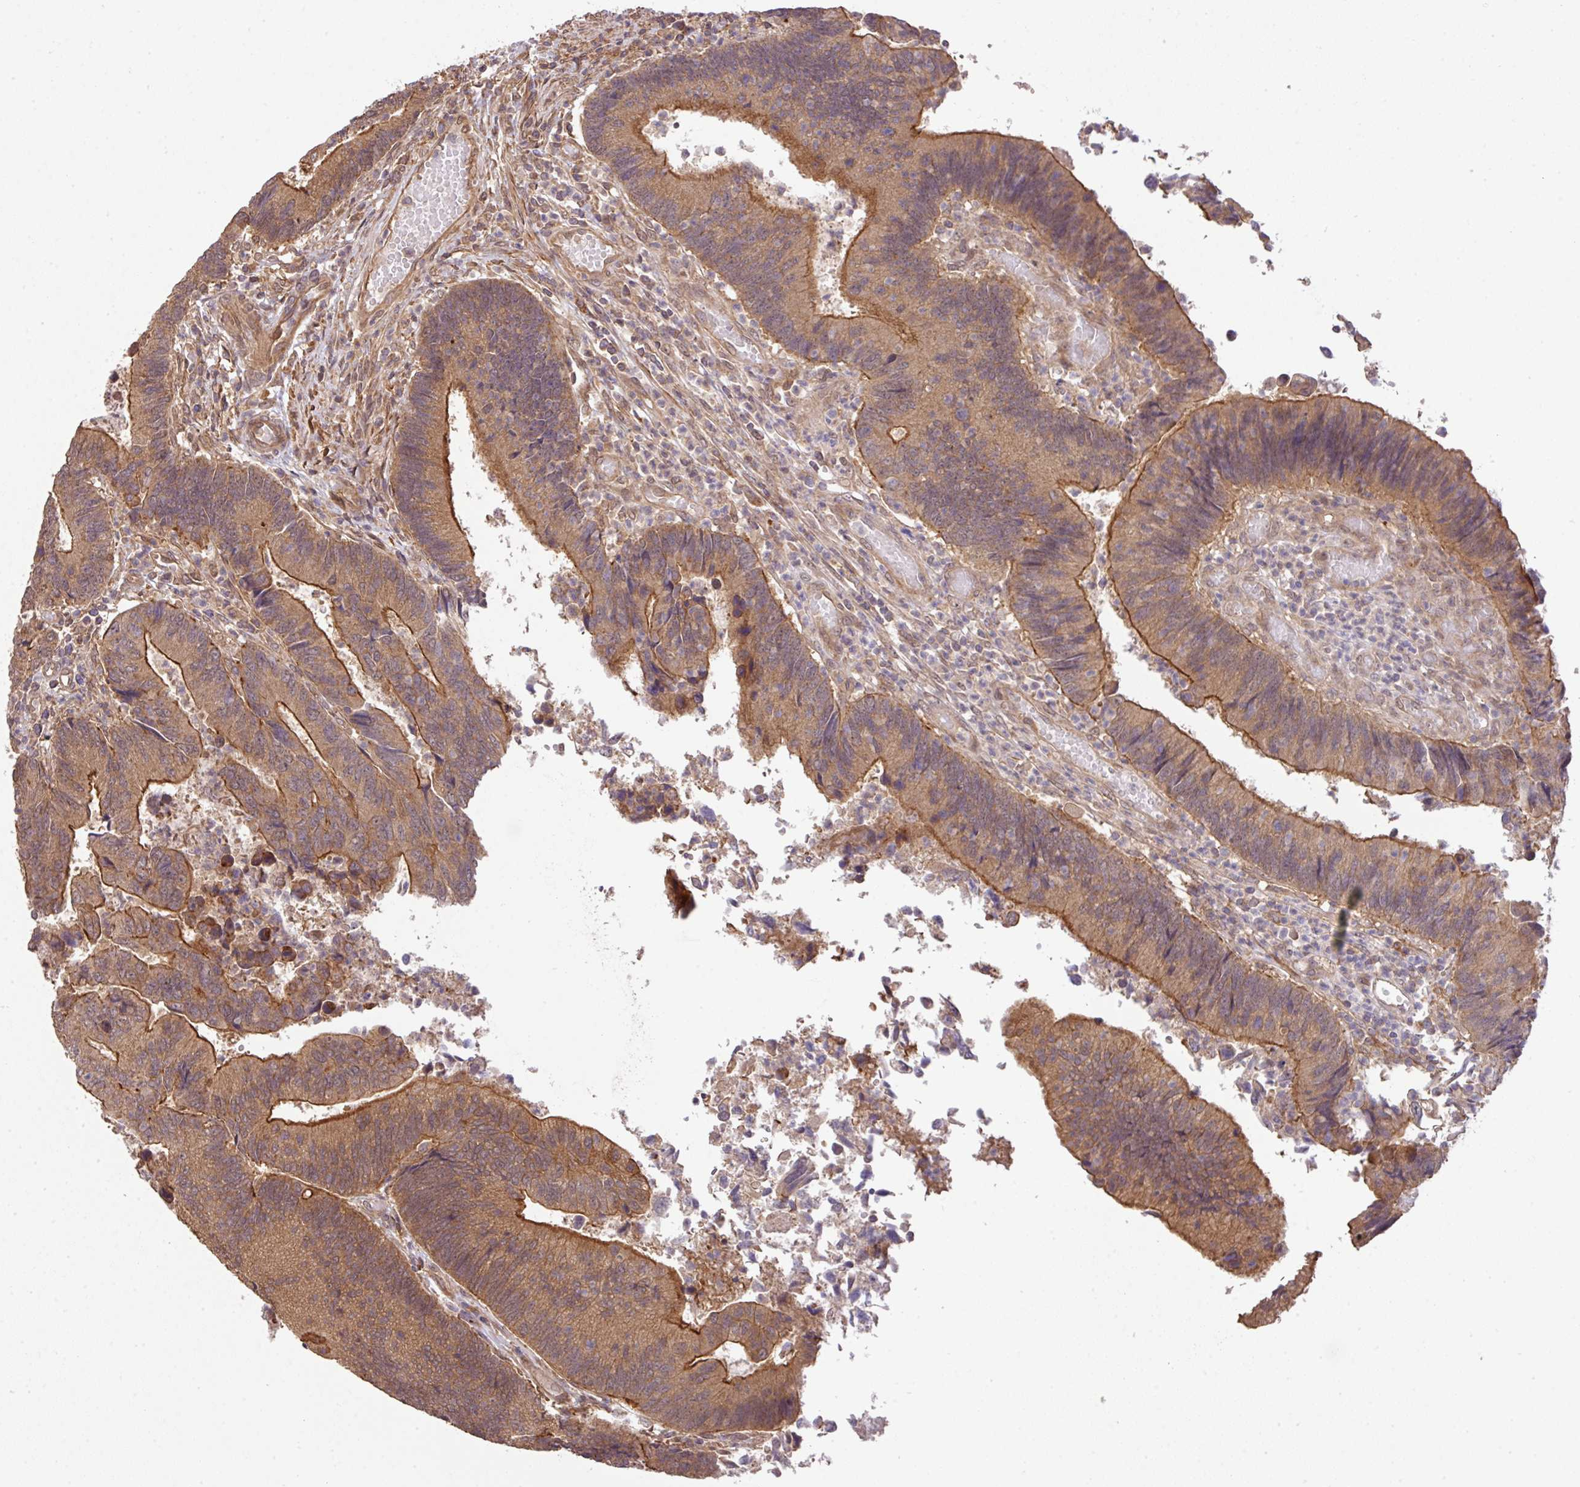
{"staining": {"intensity": "moderate", "quantity": ">75%", "location": "cytoplasmic/membranous"}, "tissue": "colorectal cancer", "cell_type": "Tumor cells", "image_type": "cancer", "snomed": [{"axis": "morphology", "description": "Adenocarcinoma, NOS"}, {"axis": "topography", "description": "Colon"}], "caption": "Immunohistochemical staining of human adenocarcinoma (colorectal) exhibits medium levels of moderate cytoplasmic/membranous protein staining in about >75% of tumor cells.", "gene": "ARPIN", "patient": {"sex": "female", "age": 67}}